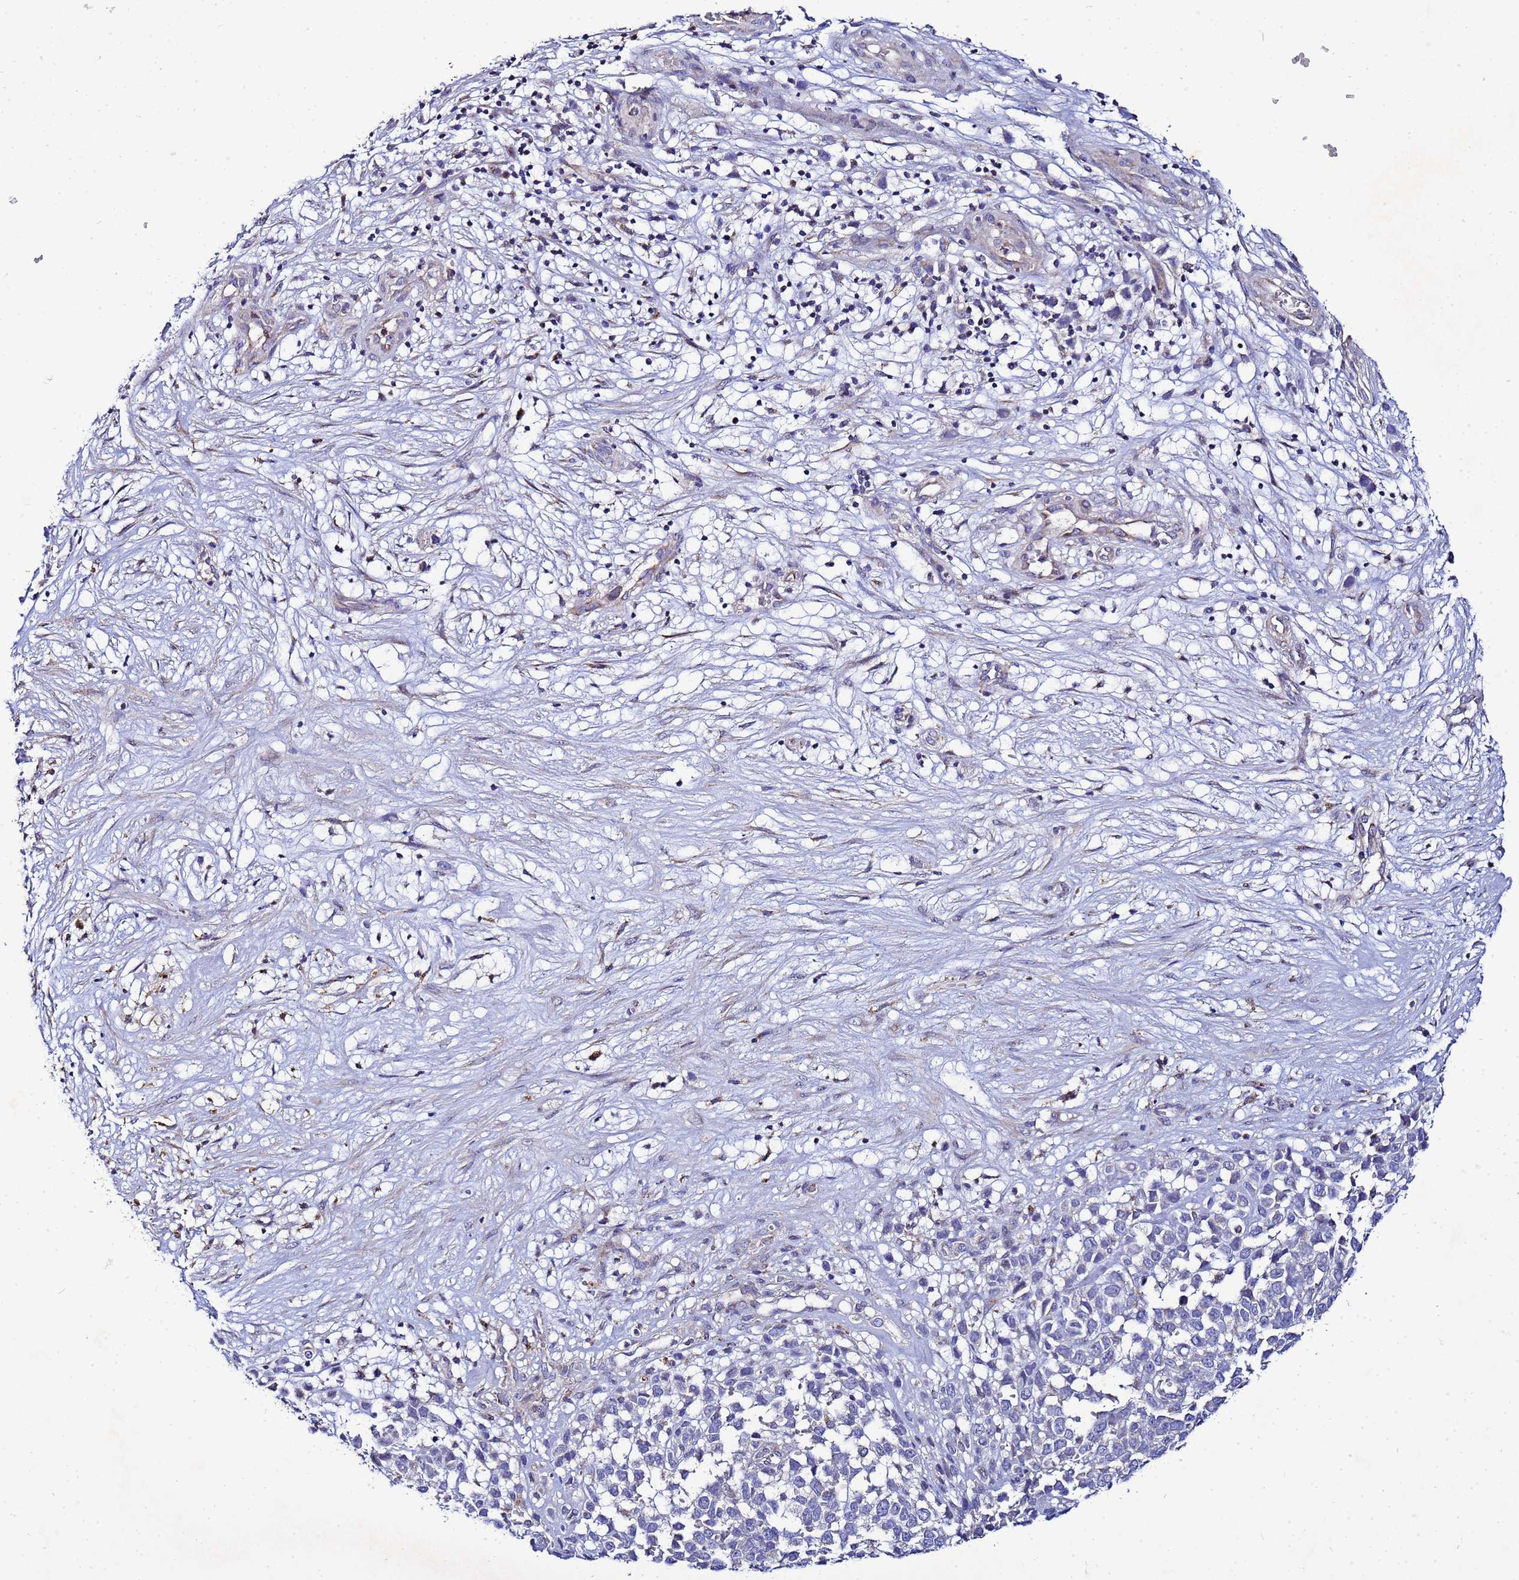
{"staining": {"intensity": "negative", "quantity": "none", "location": "none"}, "tissue": "melanoma", "cell_type": "Tumor cells", "image_type": "cancer", "snomed": [{"axis": "morphology", "description": "Malignant melanoma, NOS"}, {"axis": "topography", "description": "Nose, NOS"}], "caption": "Immunohistochemistry of melanoma shows no positivity in tumor cells.", "gene": "FAHD2A", "patient": {"sex": "female", "age": 48}}